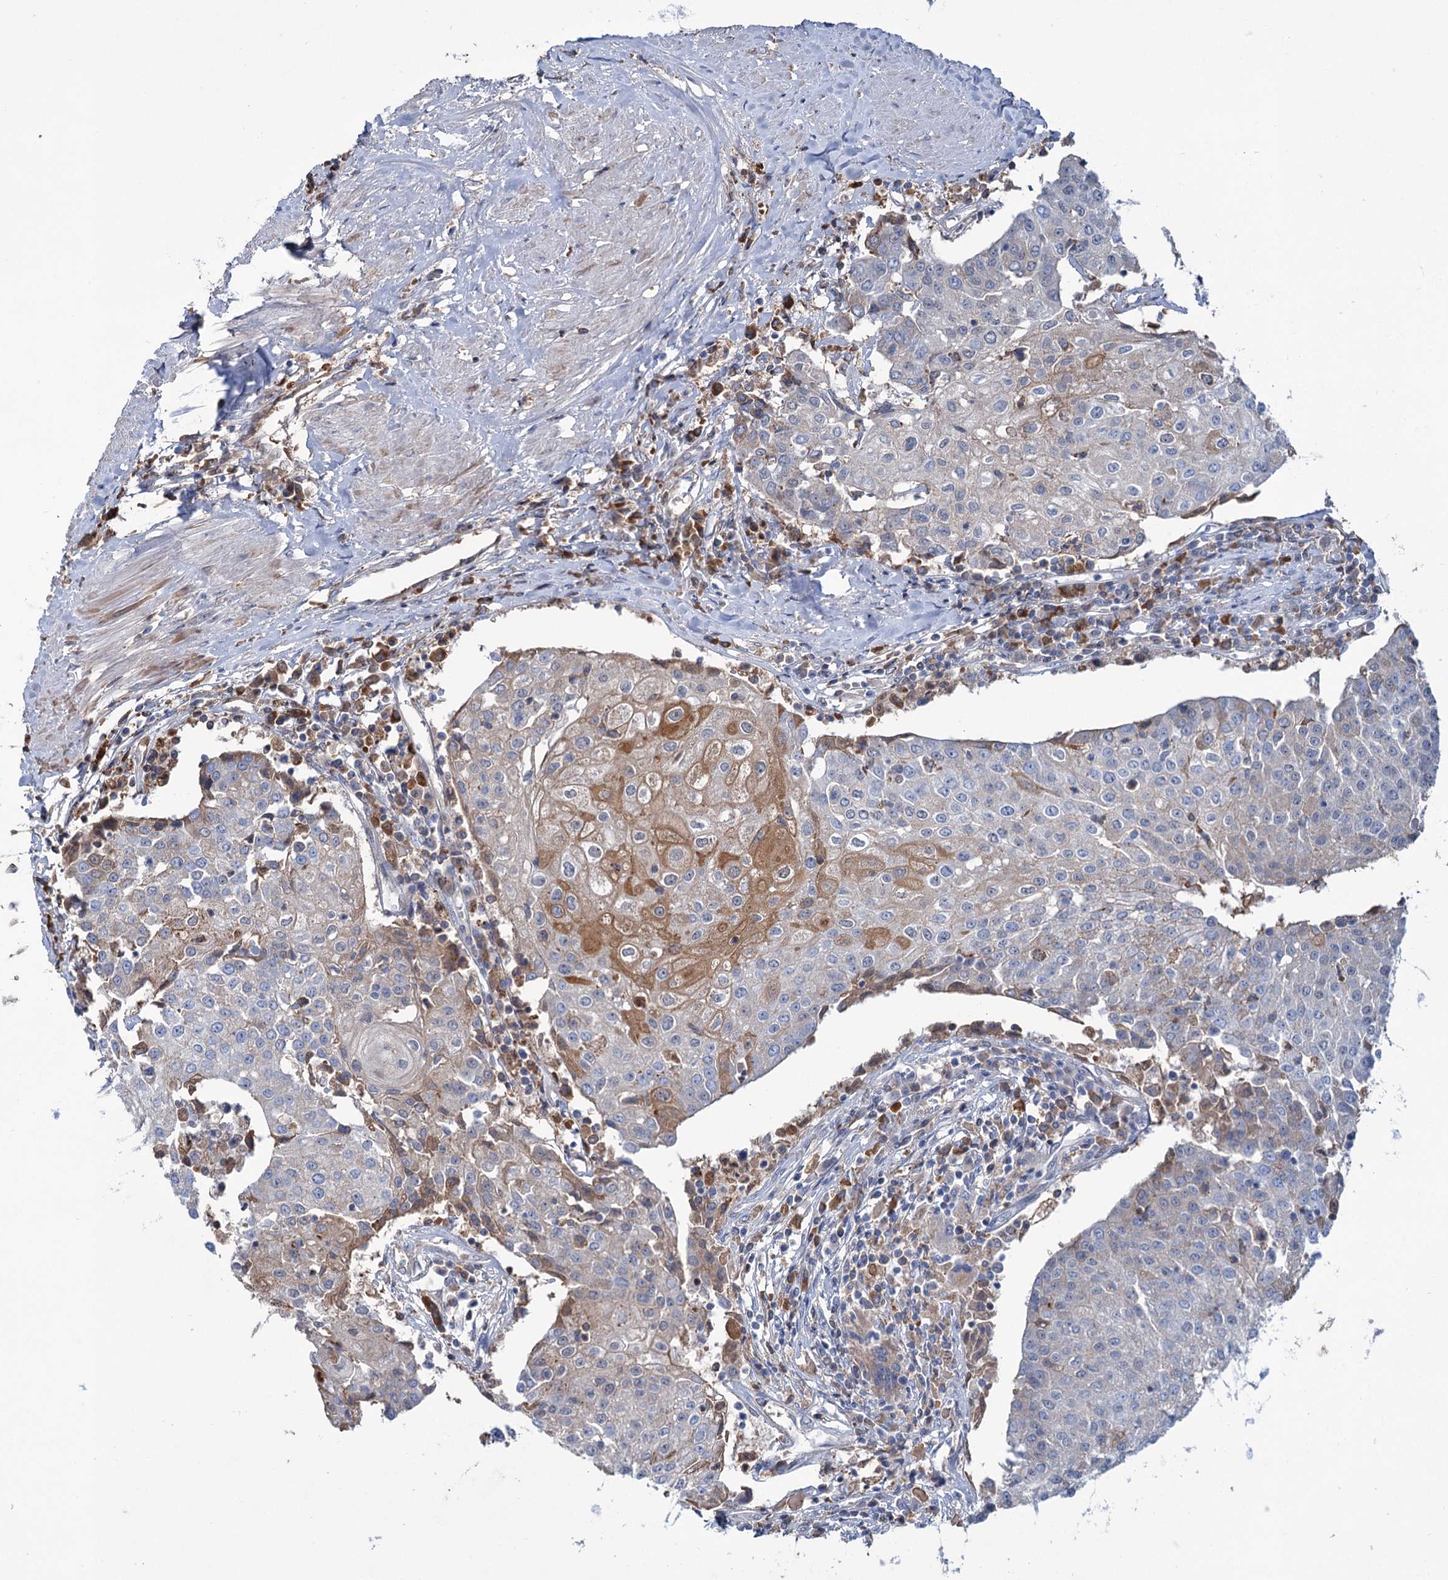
{"staining": {"intensity": "moderate", "quantity": "<25%", "location": "cytoplasmic/membranous"}, "tissue": "urothelial cancer", "cell_type": "Tumor cells", "image_type": "cancer", "snomed": [{"axis": "morphology", "description": "Urothelial carcinoma, High grade"}, {"axis": "topography", "description": "Urinary bladder"}], "caption": "The immunohistochemical stain labels moderate cytoplasmic/membranous staining in tumor cells of high-grade urothelial carcinoma tissue.", "gene": "LPIN1", "patient": {"sex": "female", "age": 85}}